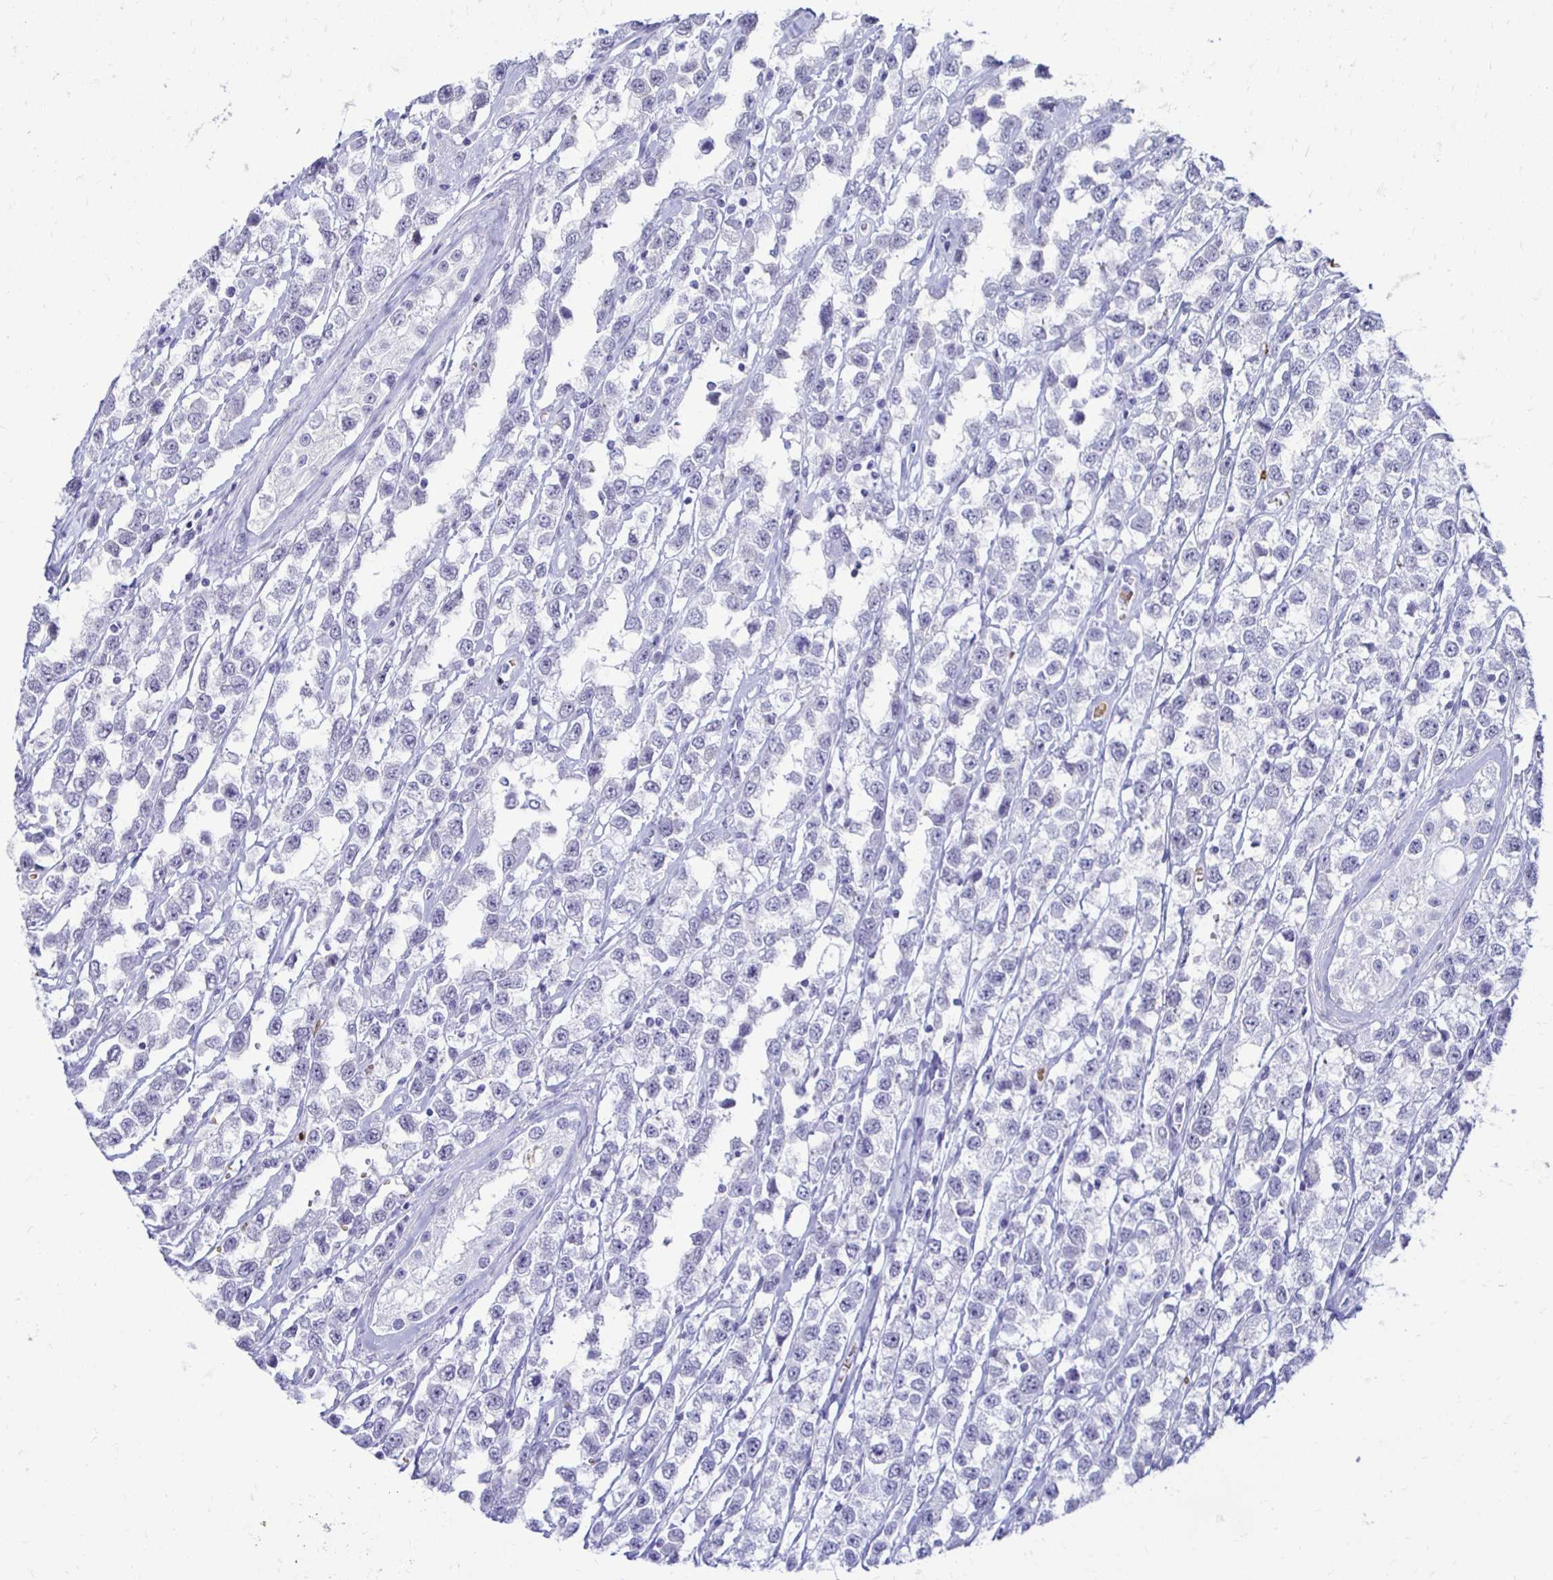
{"staining": {"intensity": "negative", "quantity": "none", "location": "none"}, "tissue": "testis cancer", "cell_type": "Tumor cells", "image_type": "cancer", "snomed": [{"axis": "morphology", "description": "Seminoma, NOS"}, {"axis": "topography", "description": "Testis"}], "caption": "DAB immunohistochemical staining of human testis seminoma reveals no significant expression in tumor cells.", "gene": "RHBDL3", "patient": {"sex": "male", "age": 34}}